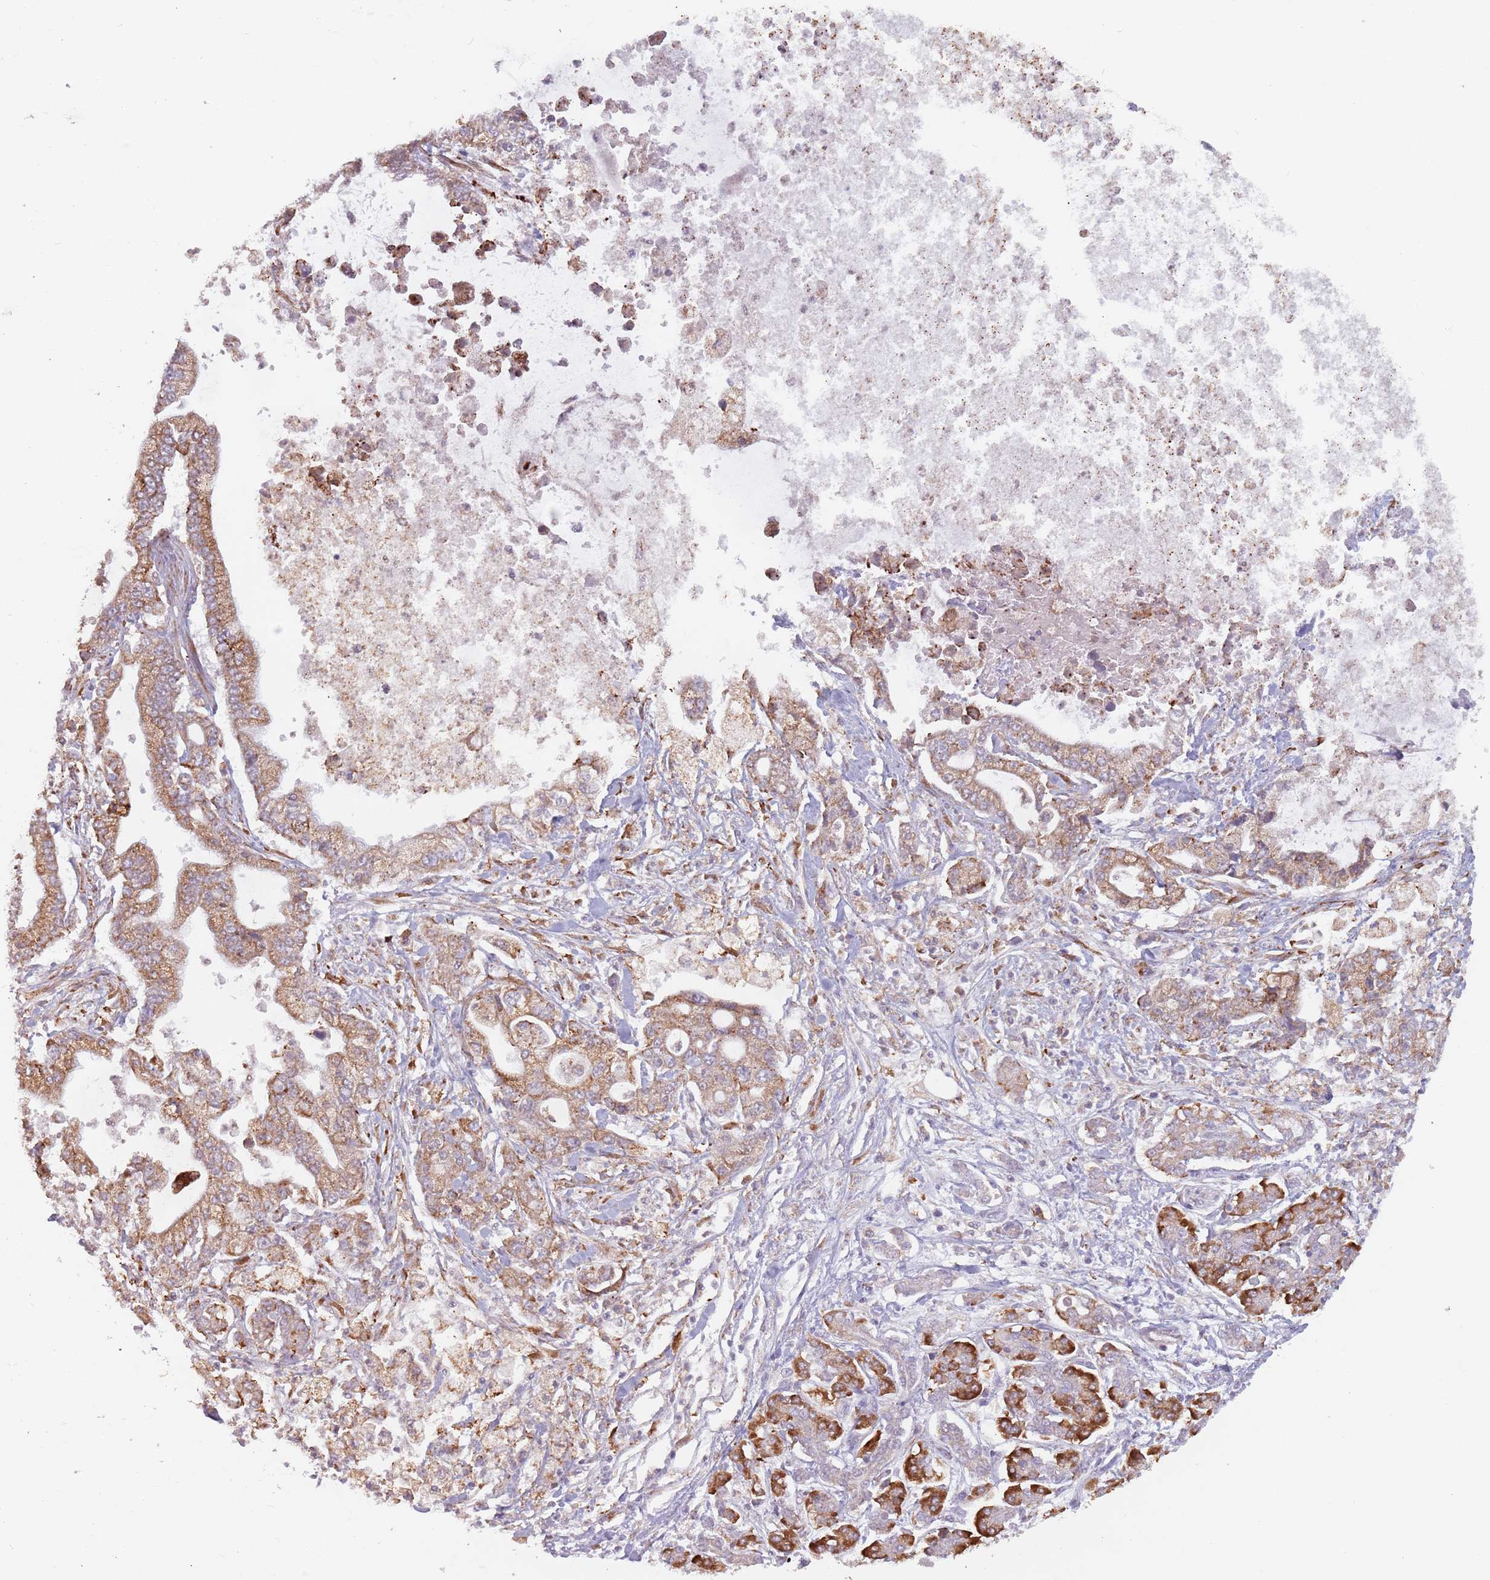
{"staining": {"intensity": "moderate", "quantity": ">75%", "location": "cytoplasmic/membranous"}, "tissue": "pancreatic cancer", "cell_type": "Tumor cells", "image_type": "cancer", "snomed": [{"axis": "morphology", "description": "Adenocarcinoma, NOS"}, {"axis": "topography", "description": "Pancreas"}], "caption": "Human pancreatic adenocarcinoma stained with a protein marker reveals moderate staining in tumor cells.", "gene": "RPS9", "patient": {"sex": "male", "age": 69}}